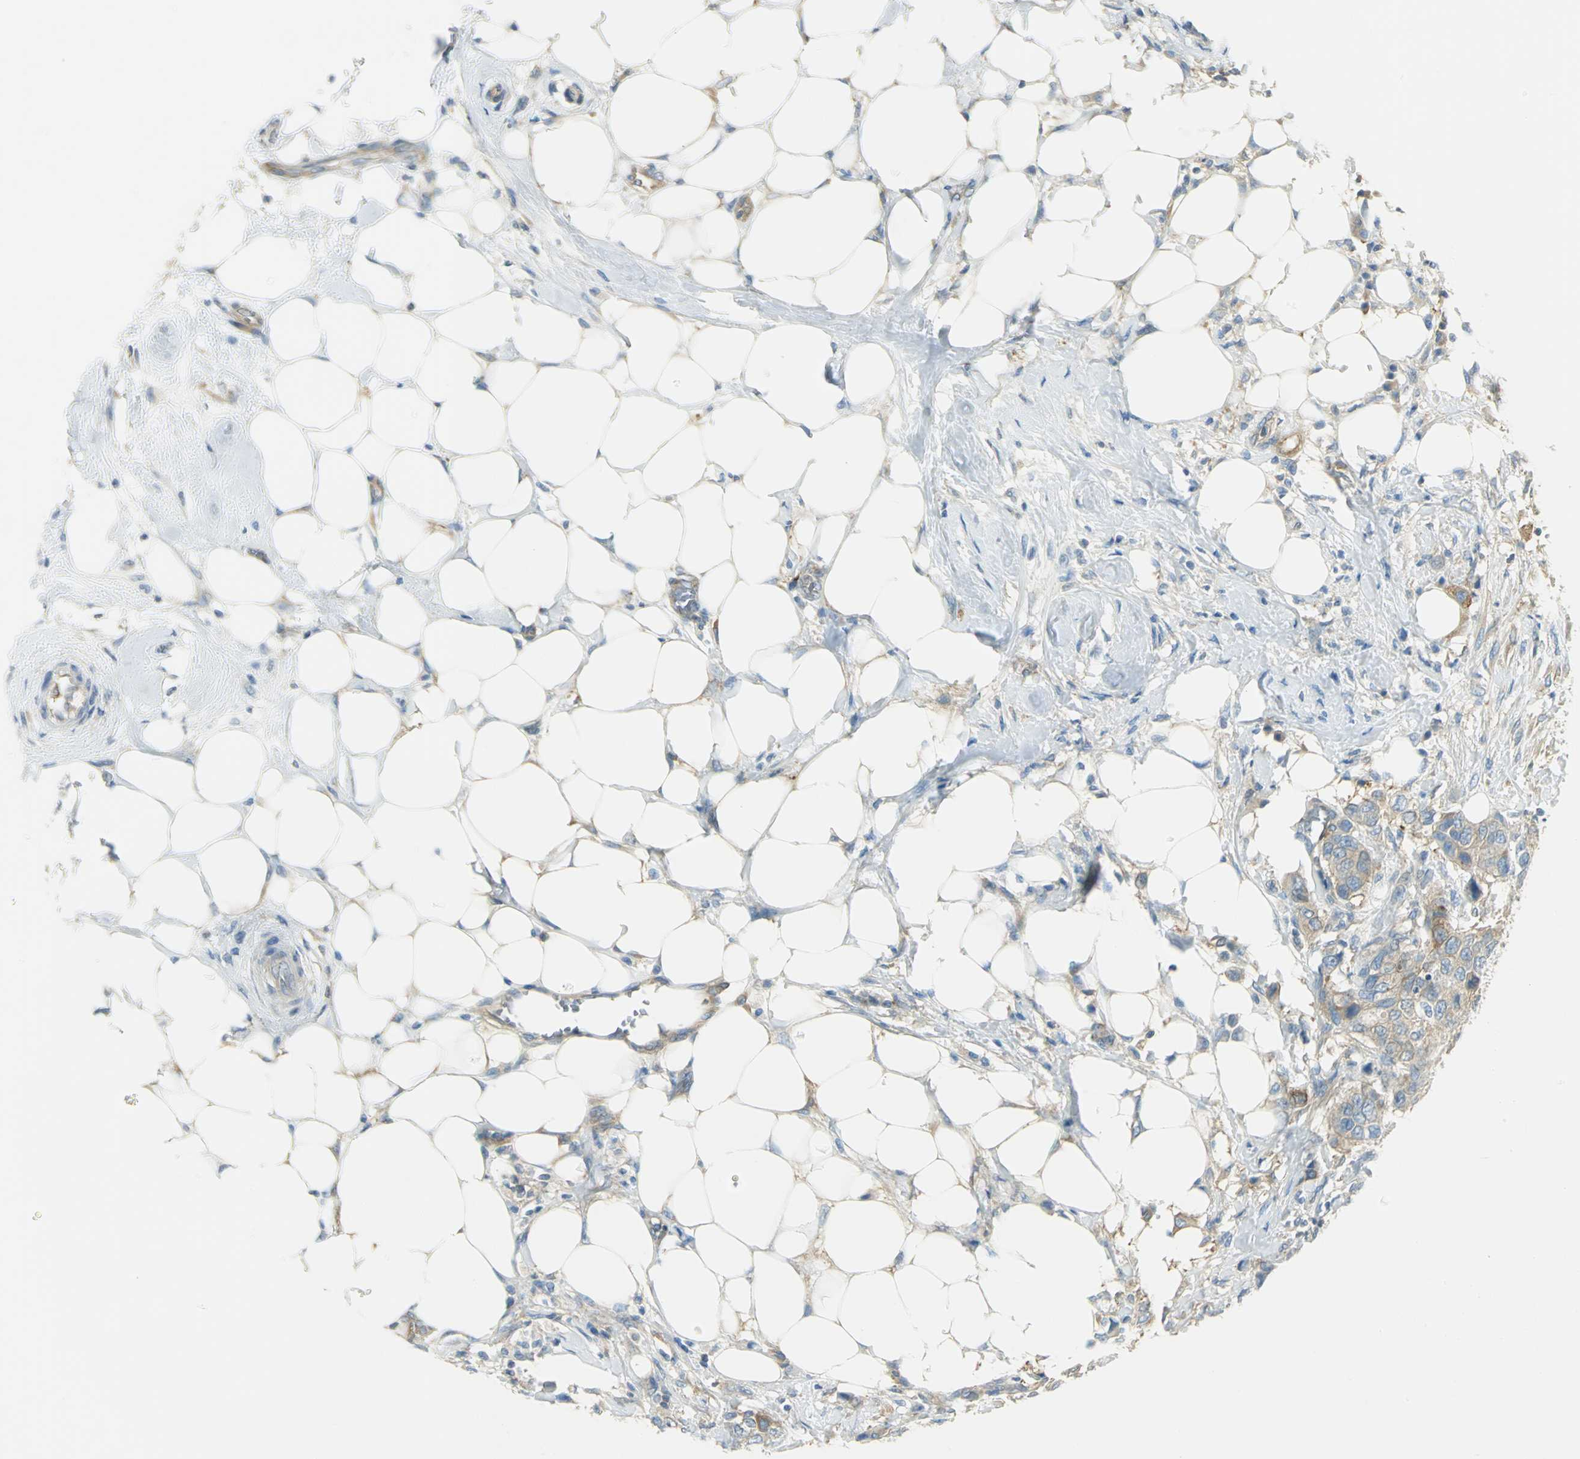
{"staining": {"intensity": "weak", "quantity": "25%-75%", "location": "cytoplasmic/membranous"}, "tissue": "breast cancer", "cell_type": "Tumor cells", "image_type": "cancer", "snomed": [{"axis": "morphology", "description": "Normal tissue, NOS"}, {"axis": "morphology", "description": "Duct carcinoma"}, {"axis": "topography", "description": "Breast"}], "caption": "The micrograph reveals immunohistochemical staining of infiltrating ductal carcinoma (breast). There is weak cytoplasmic/membranous staining is identified in about 25%-75% of tumor cells.", "gene": "TSC22D2", "patient": {"sex": "female", "age": 49}}